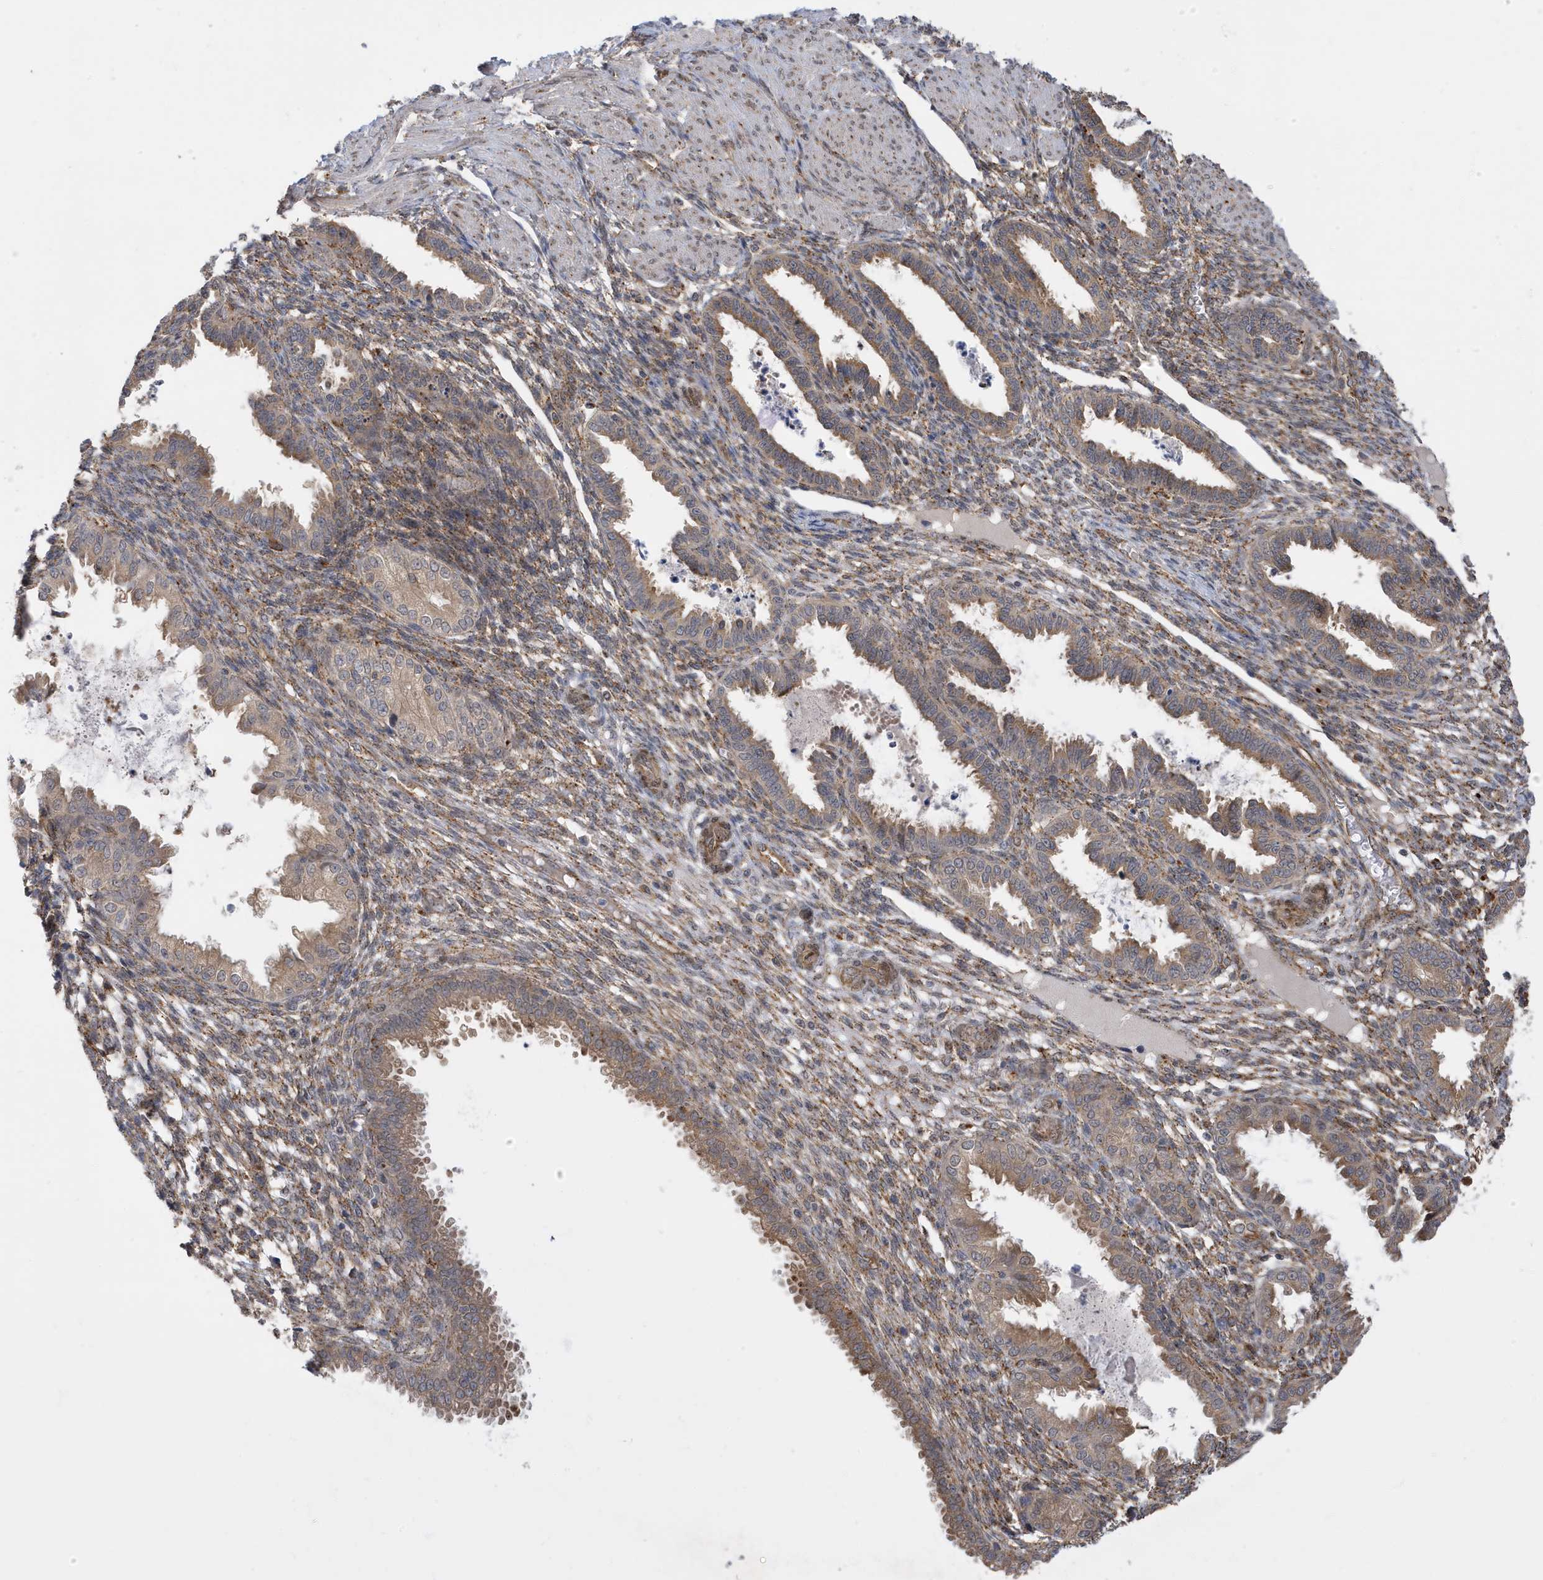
{"staining": {"intensity": "moderate", "quantity": "25%-75%", "location": "cytoplasmic/membranous"}, "tissue": "endometrium", "cell_type": "Cells in endometrial stroma", "image_type": "normal", "snomed": [{"axis": "morphology", "description": "Normal tissue, NOS"}, {"axis": "topography", "description": "Endometrium"}], "caption": "IHC histopathology image of benign endometrium stained for a protein (brown), which shows medium levels of moderate cytoplasmic/membranous positivity in about 25%-75% of cells in endometrial stroma.", "gene": "ZNF507", "patient": {"sex": "female", "age": 33}}